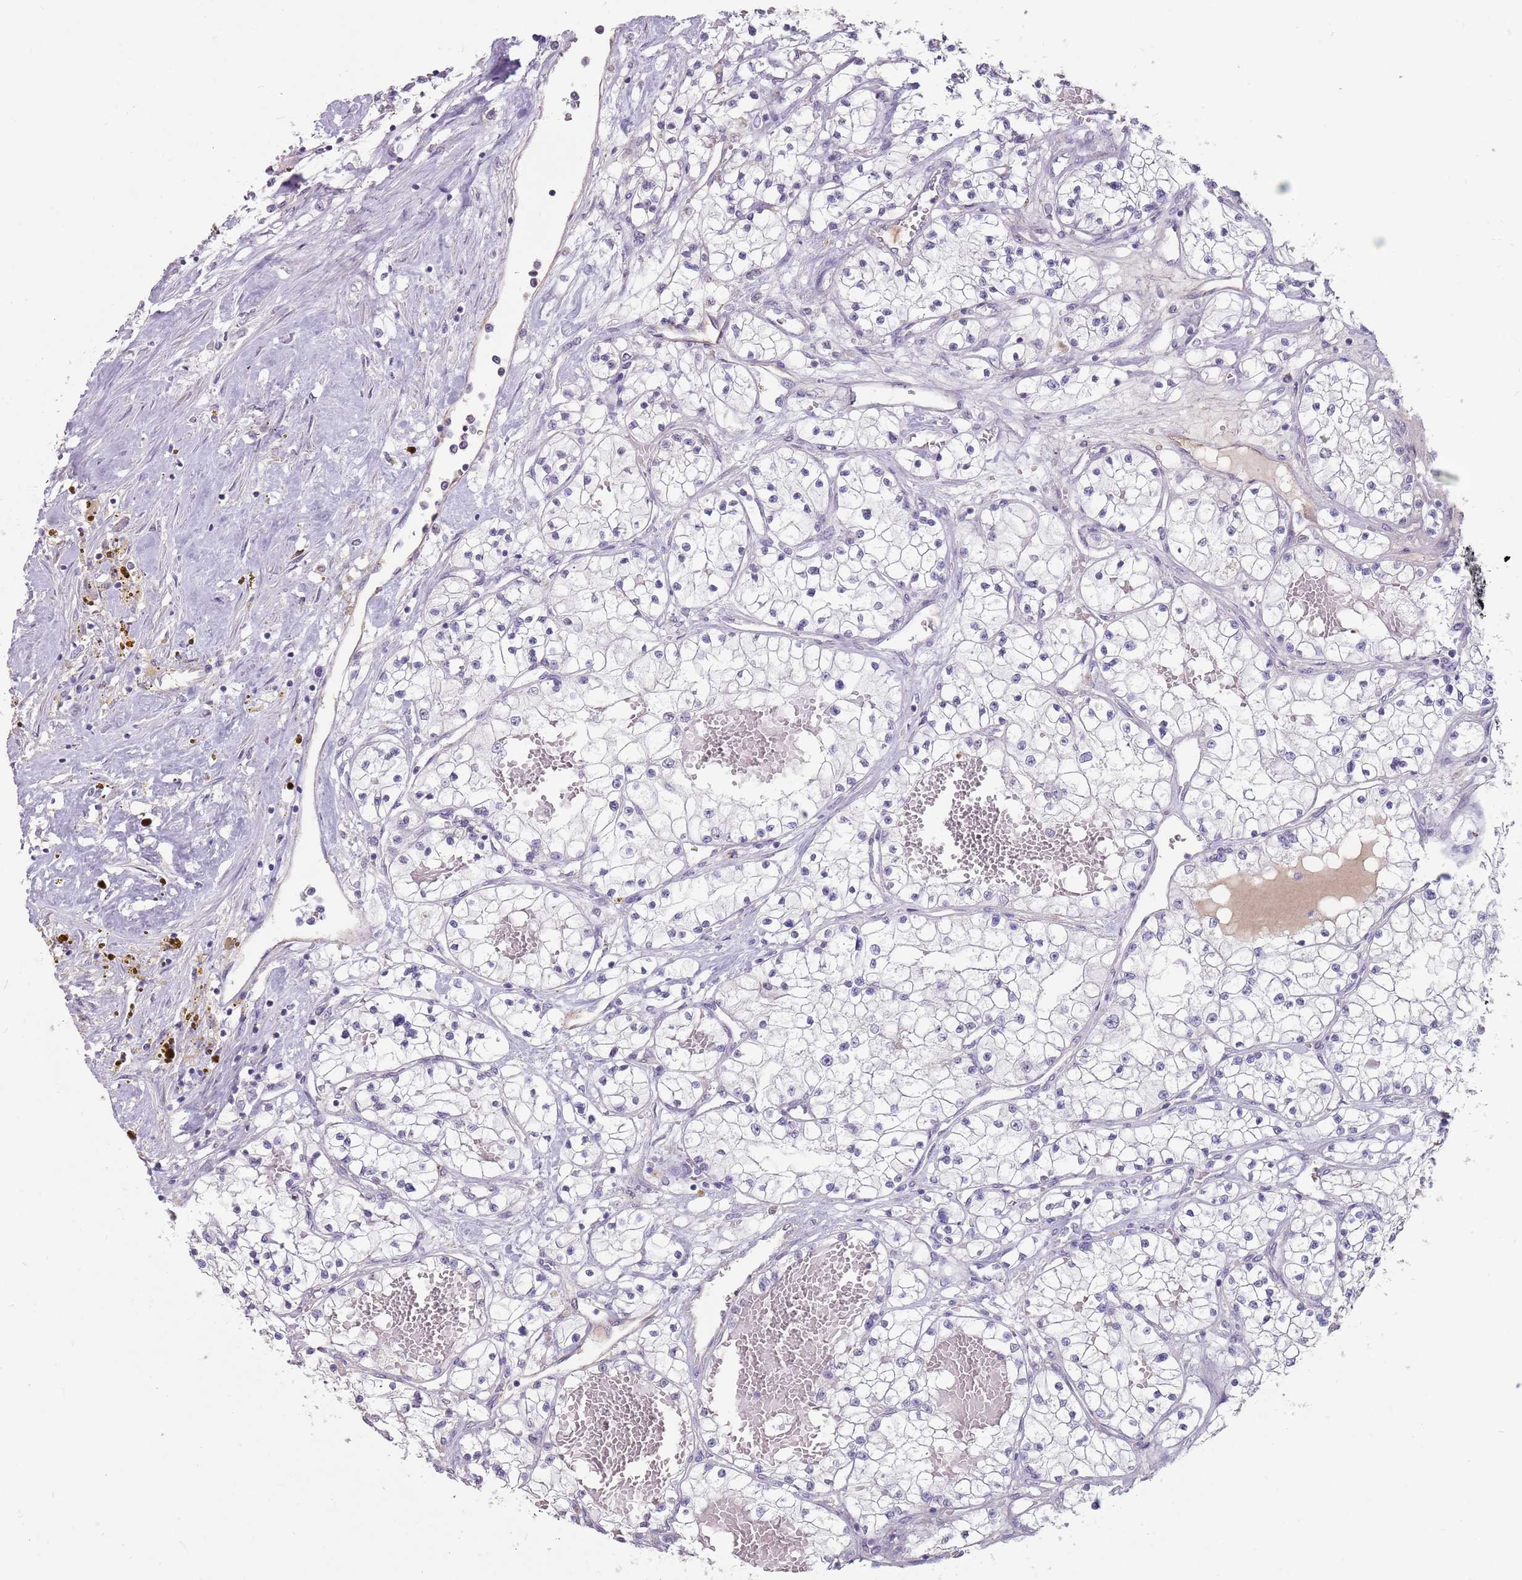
{"staining": {"intensity": "negative", "quantity": "none", "location": "none"}, "tissue": "renal cancer", "cell_type": "Tumor cells", "image_type": "cancer", "snomed": [{"axis": "morphology", "description": "Normal tissue, NOS"}, {"axis": "morphology", "description": "Adenocarcinoma, NOS"}, {"axis": "topography", "description": "Kidney"}], "caption": "Adenocarcinoma (renal) was stained to show a protein in brown. There is no significant staining in tumor cells.", "gene": "STYK1", "patient": {"sex": "male", "age": 68}}